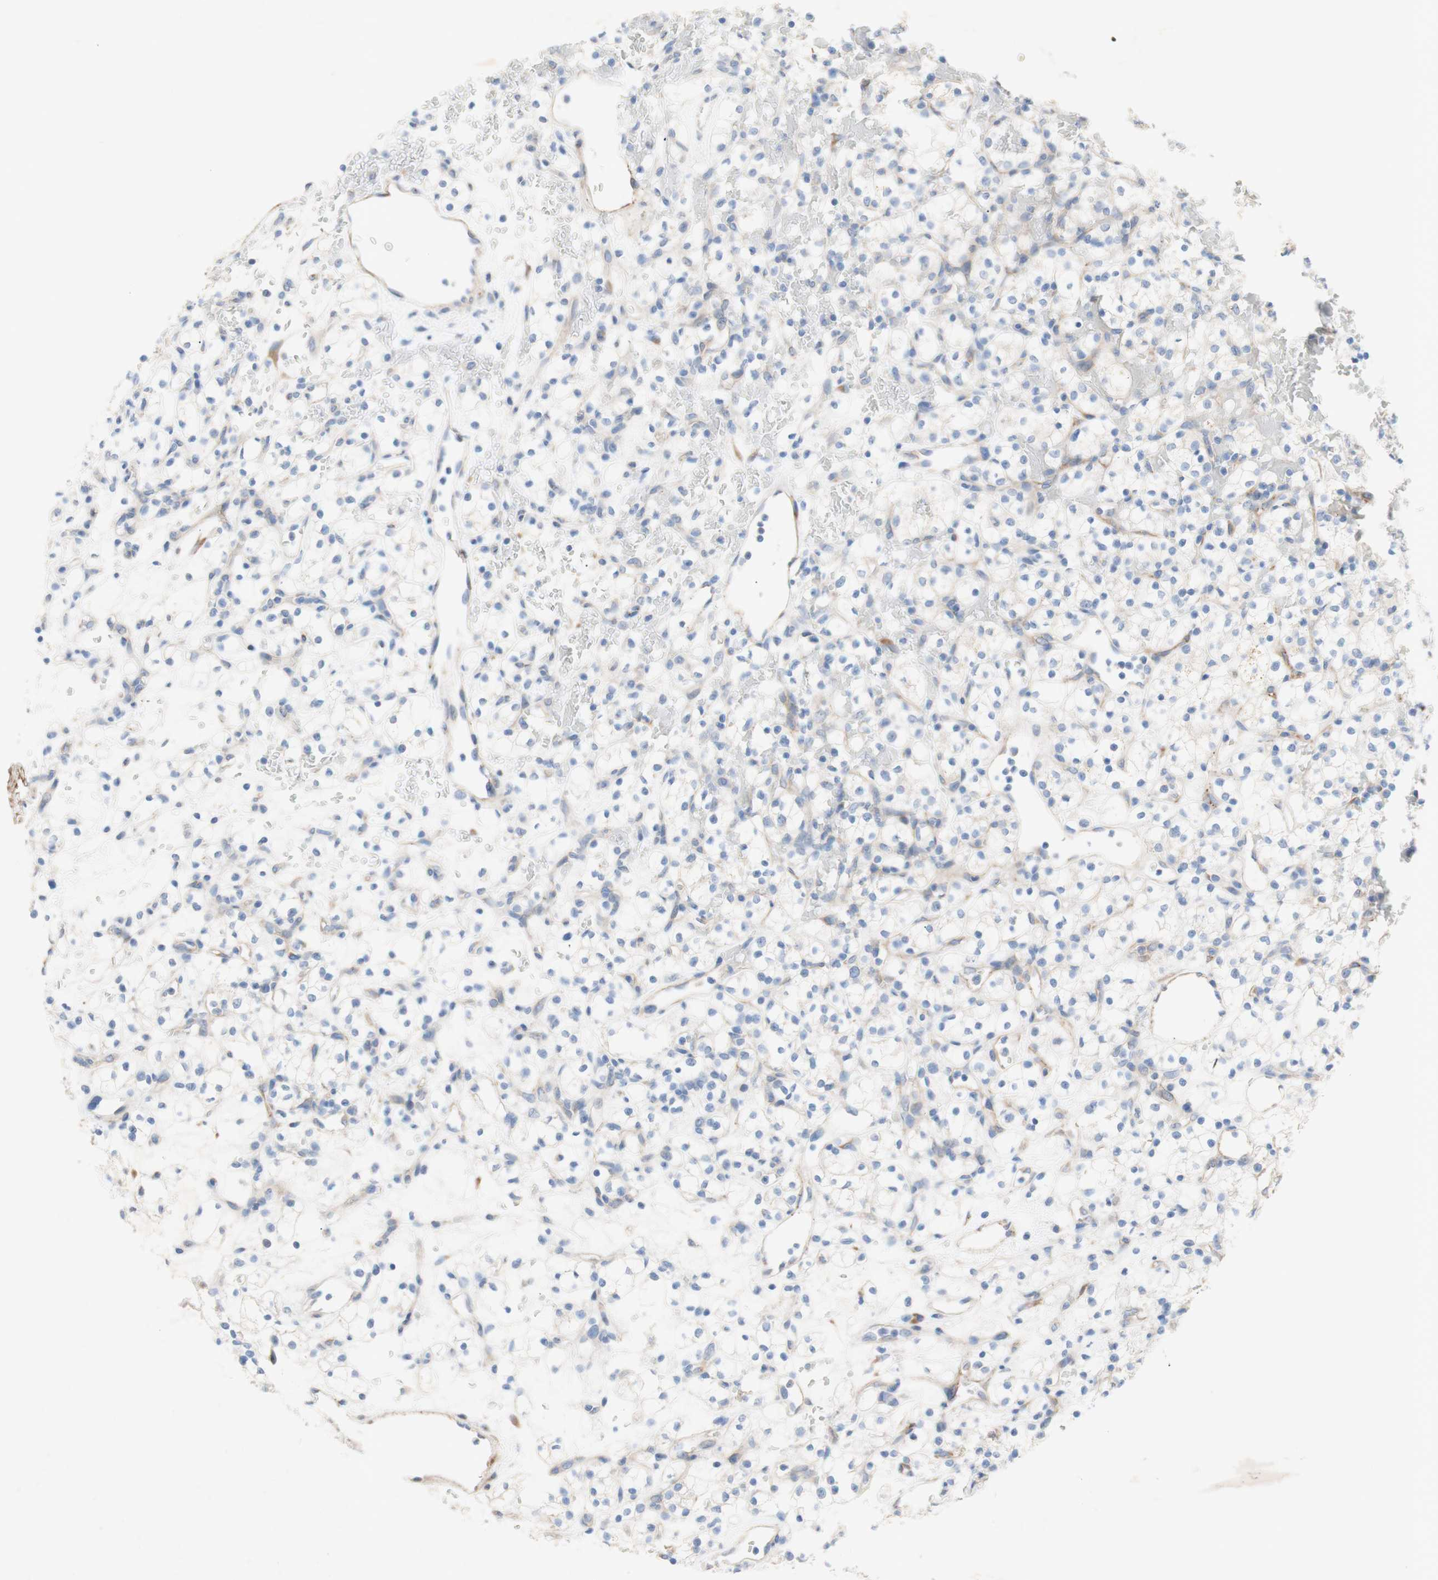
{"staining": {"intensity": "negative", "quantity": "none", "location": "none"}, "tissue": "renal cancer", "cell_type": "Tumor cells", "image_type": "cancer", "snomed": [{"axis": "morphology", "description": "Adenocarcinoma, NOS"}, {"axis": "topography", "description": "Kidney"}], "caption": "IHC of human renal cancer shows no staining in tumor cells.", "gene": "TMIGD2", "patient": {"sex": "female", "age": 60}}